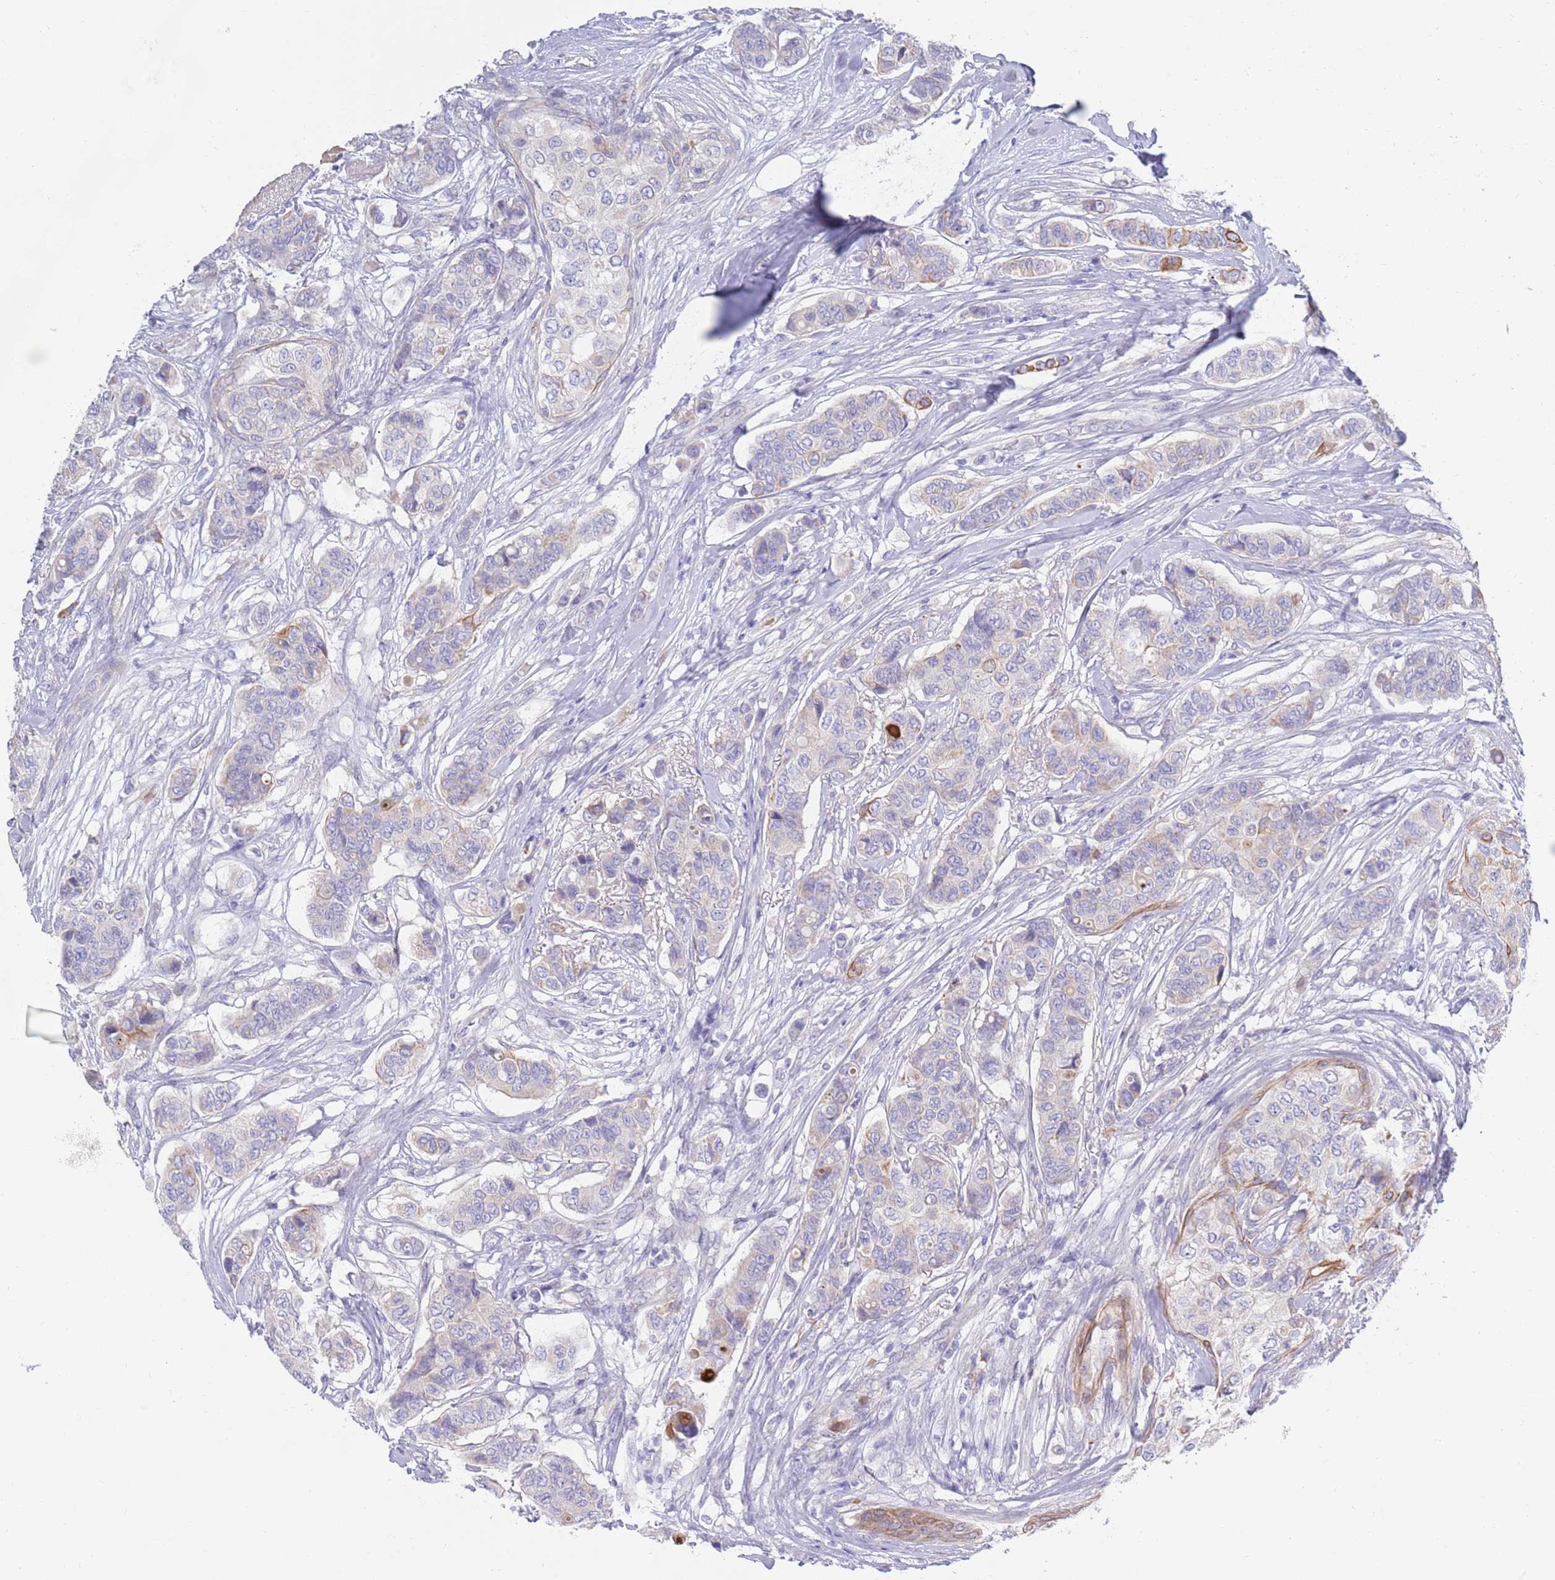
{"staining": {"intensity": "weak", "quantity": "<25%", "location": "cytoplasmic/membranous"}, "tissue": "breast cancer", "cell_type": "Tumor cells", "image_type": "cancer", "snomed": [{"axis": "morphology", "description": "Lobular carcinoma"}, {"axis": "topography", "description": "Breast"}], "caption": "Tumor cells show no significant protein staining in breast lobular carcinoma.", "gene": "CCDC149", "patient": {"sex": "female", "age": 51}}